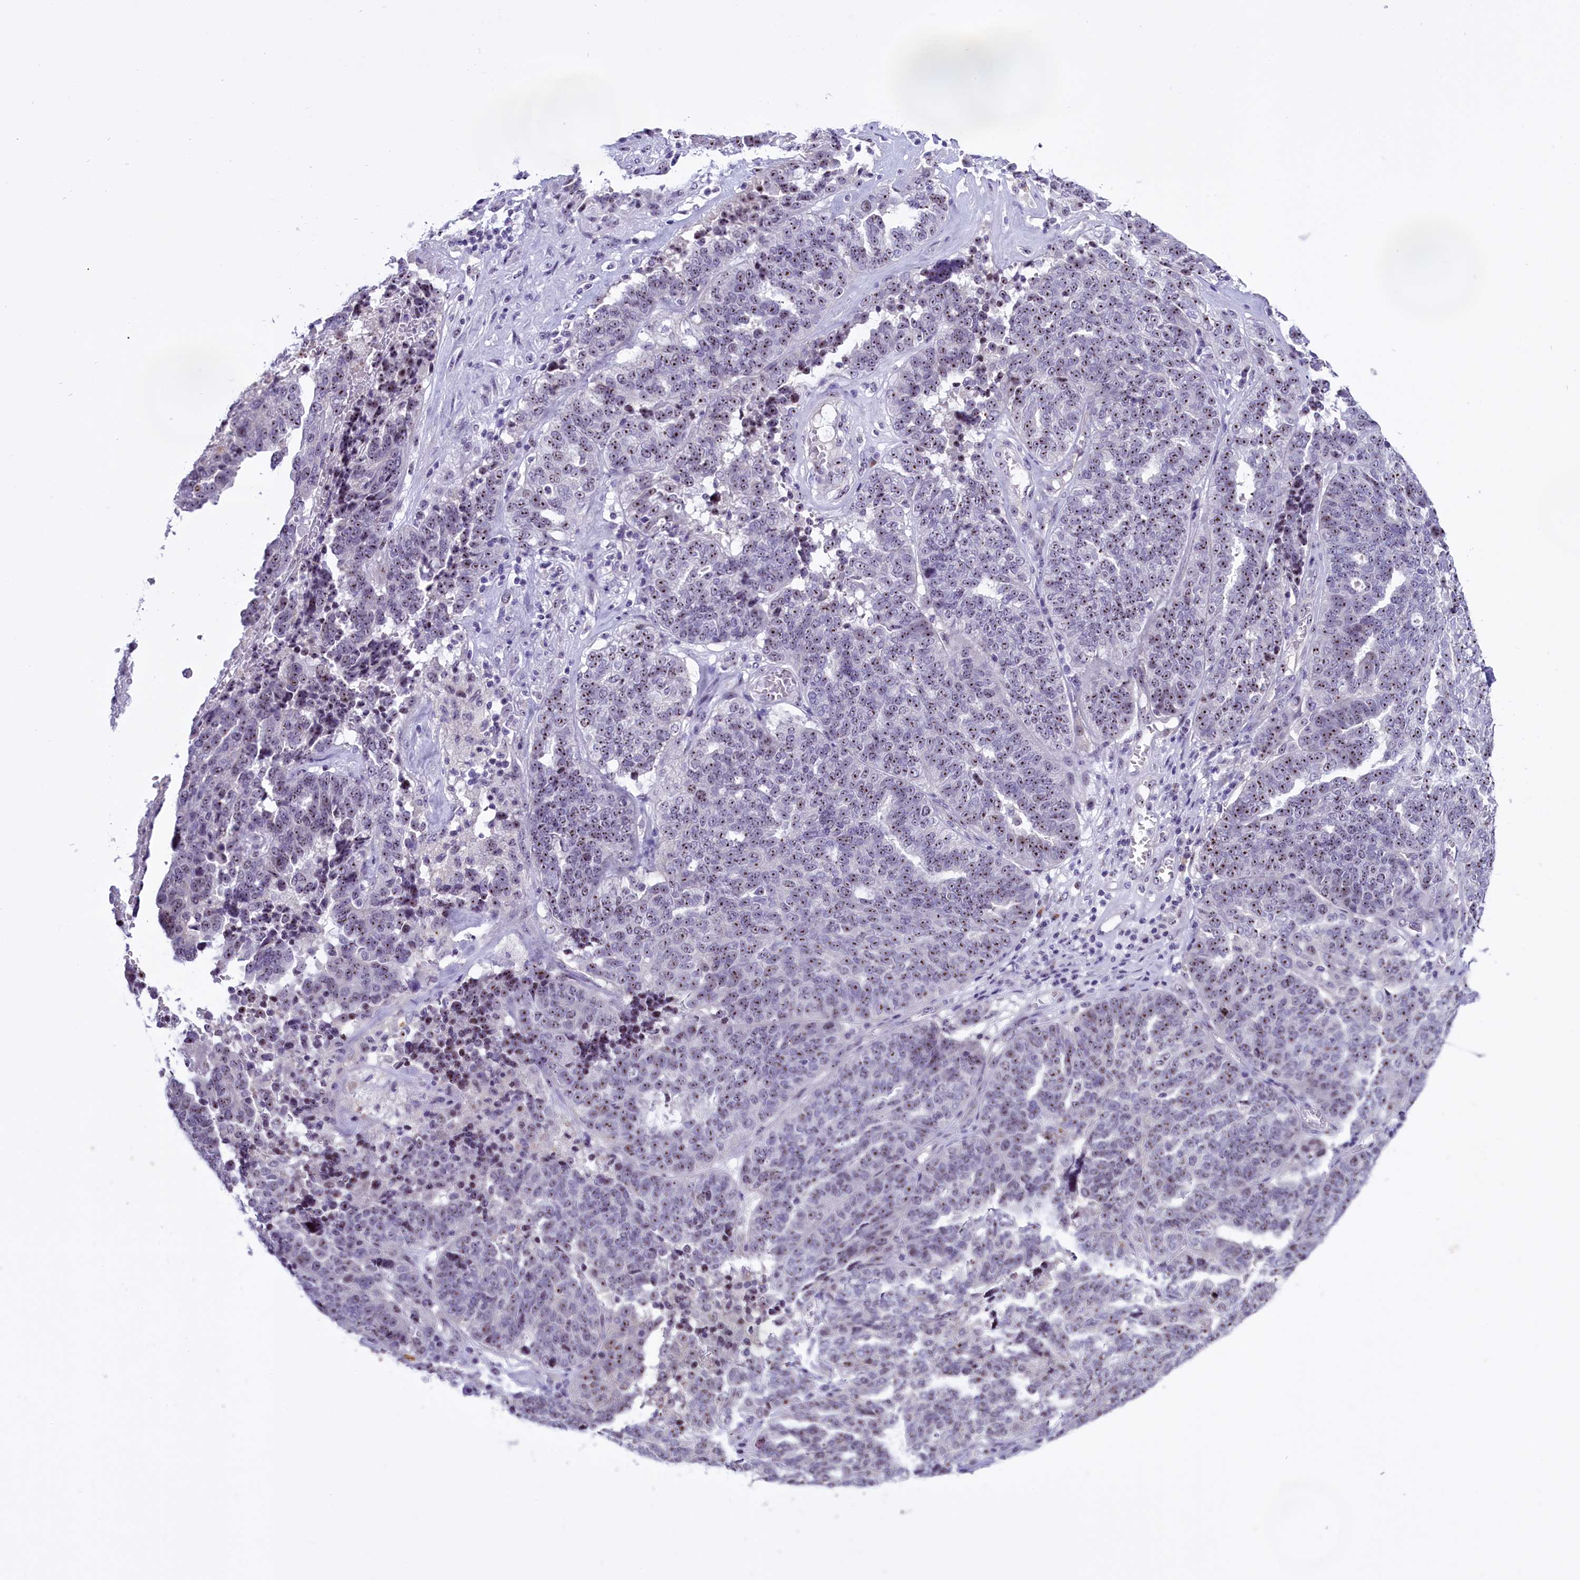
{"staining": {"intensity": "moderate", "quantity": ">75%", "location": "nuclear"}, "tissue": "ovarian cancer", "cell_type": "Tumor cells", "image_type": "cancer", "snomed": [{"axis": "morphology", "description": "Cystadenocarcinoma, serous, NOS"}, {"axis": "topography", "description": "Ovary"}], "caption": "The photomicrograph shows immunohistochemical staining of ovarian cancer (serous cystadenocarcinoma). There is moderate nuclear positivity is identified in approximately >75% of tumor cells. Nuclei are stained in blue.", "gene": "TBL3", "patient": {"sex": "female", "age": 59}}